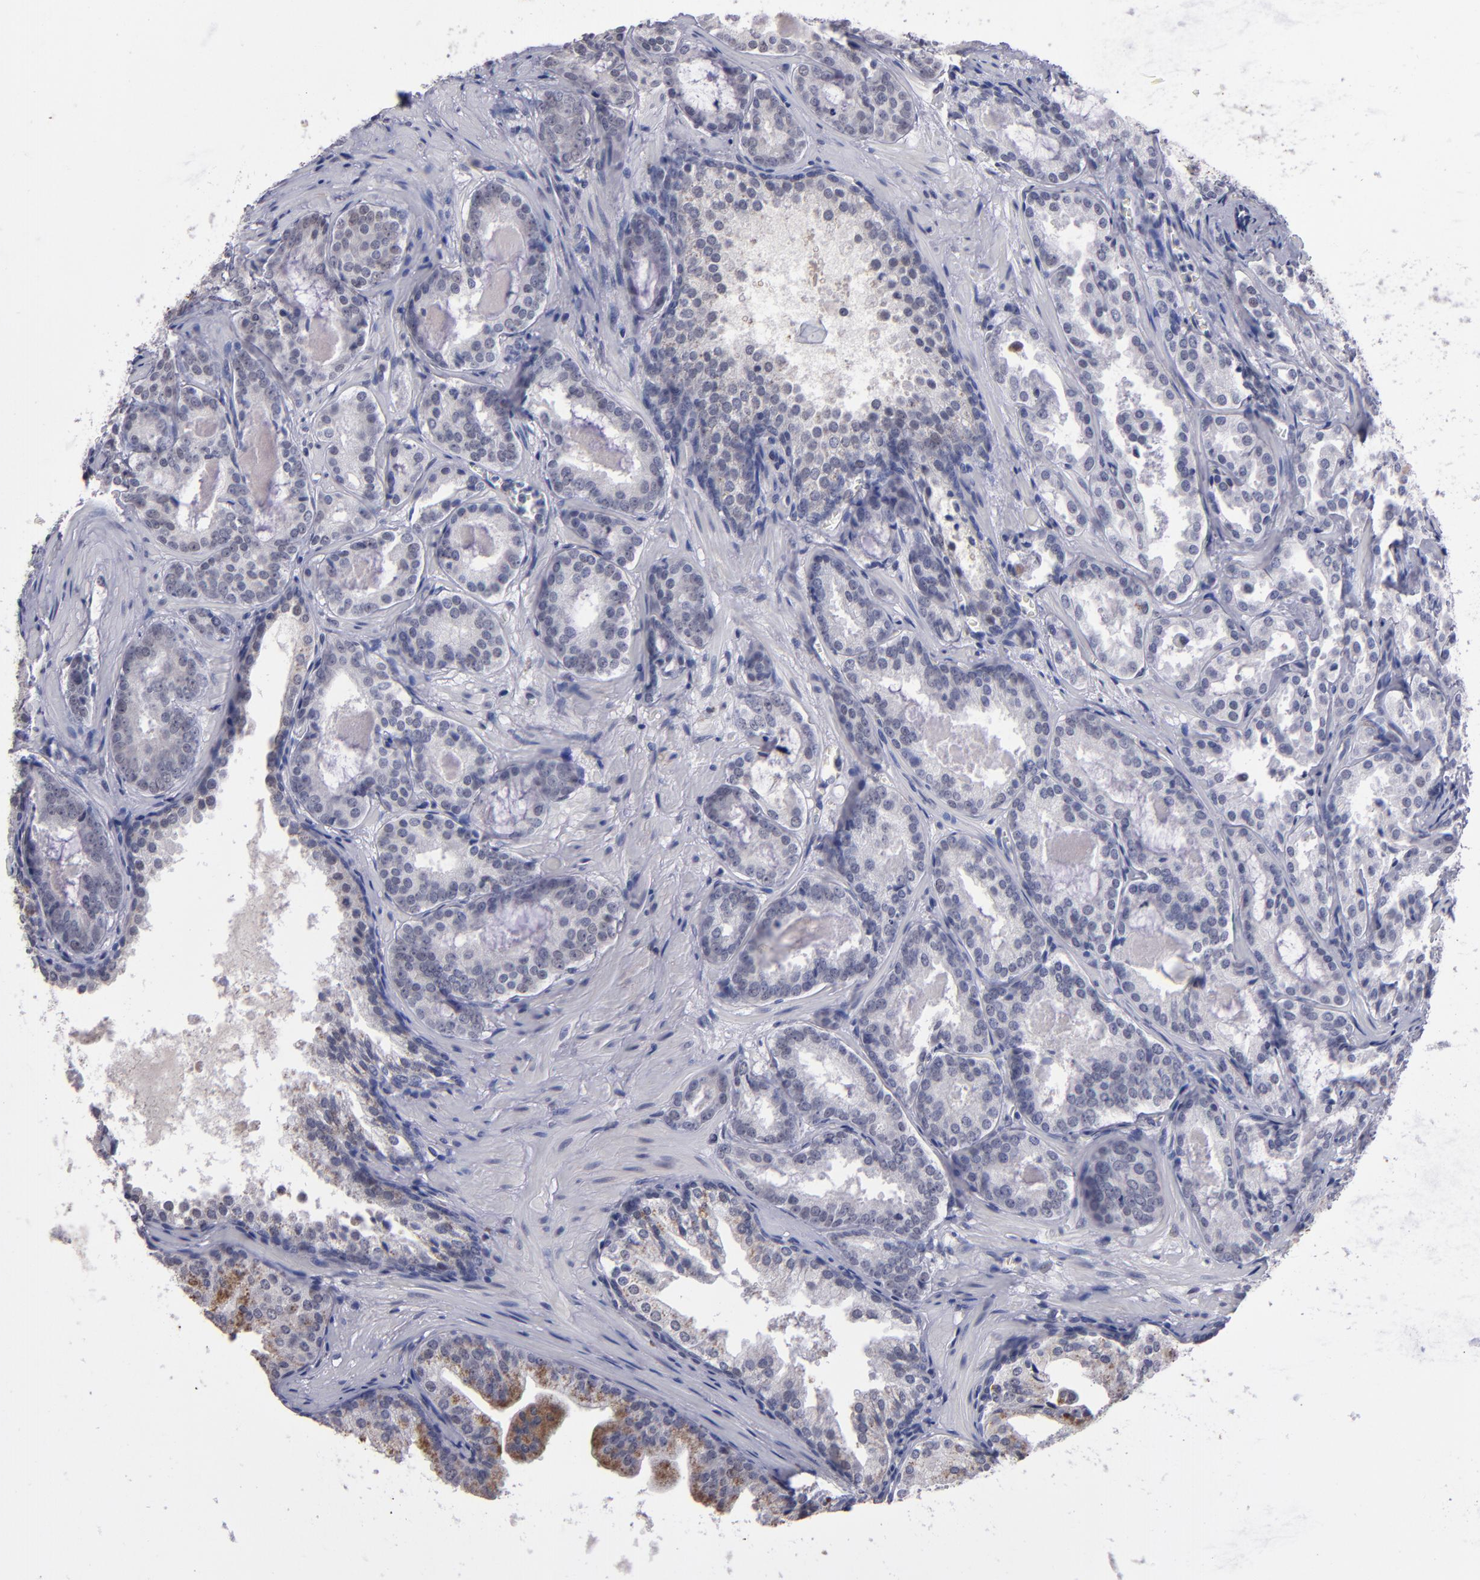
{"staining": {"intensity": "weak", "quantity": "<25%", "location": "nuclear"}, "tissue": "prostate cancer", "cell_type": "Tumor cells", "image_type": "cancer", "snomed": [{"axis": "morphology", "description": "Adenocarcinoma, Medium grade"}, {"axis": "topography", "description": "Prostate"}], "caption": "Medium-grade adenocarcinoma (prostate) stained for a protein using immunohistochemistry displays no expression tumor cells.", "gene": "OTUB2", "patient": {"sex": "male", "age": 64}}